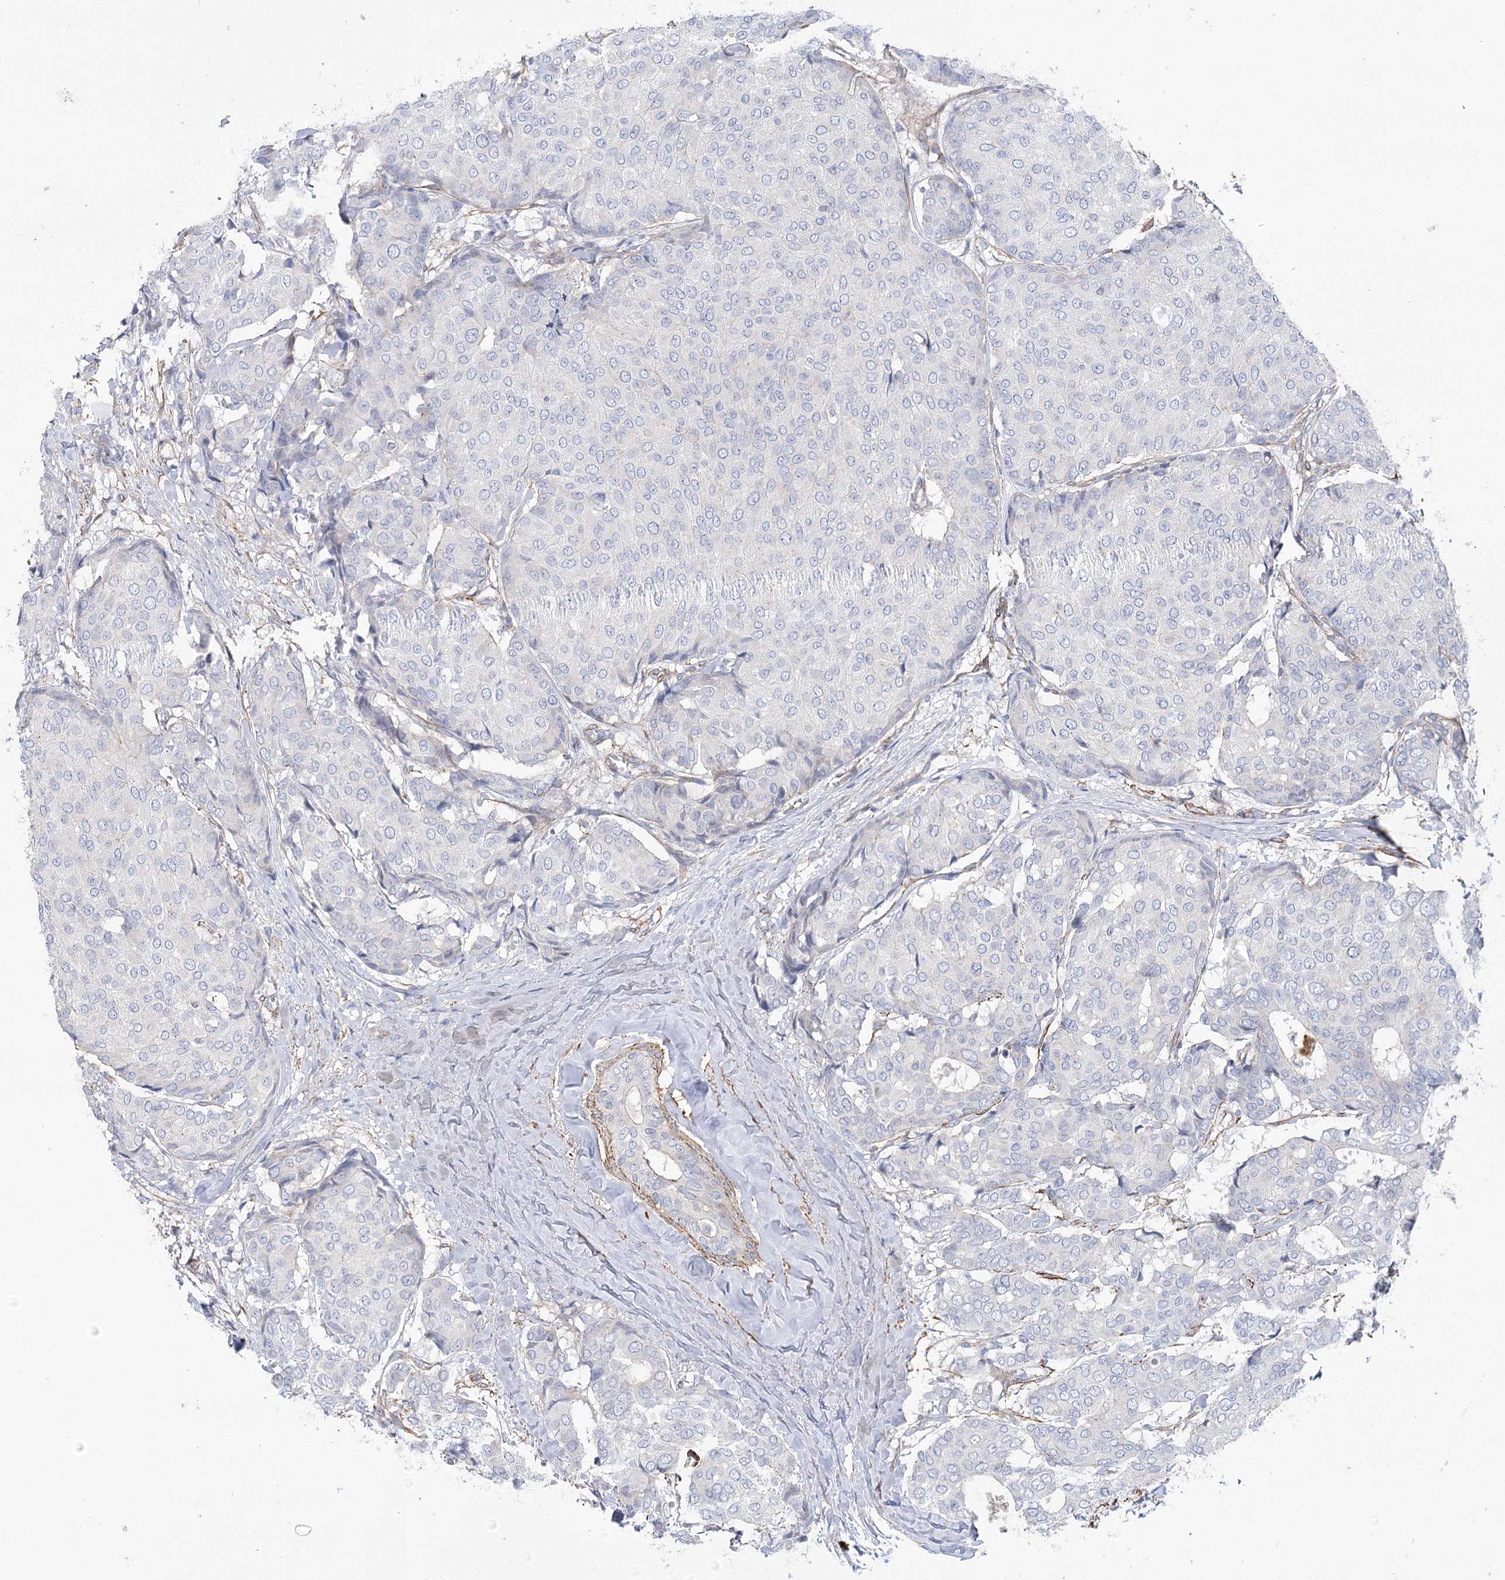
{"staining": {"intensity": "negative", "quantity": "none", "location": "none"}, "tissue": "breast cancer", "cell_type": "Tumor cells", "image_type": "cancer", "snomed": [{"axis": "morphology", "description": "Duct carcinoma"}, {"axis": "topography", "description": "Breast"}], "caption": "This is a micrograph of IHC staining of breast cancer, which shows no positivity in tumor cells. (DAB (3,3'-diaminobenzidine) IHC visualized using brightfield microscopy, high magnification).", "gene": "WASHC3", "patient": {"sex": "female", "age": 75}}